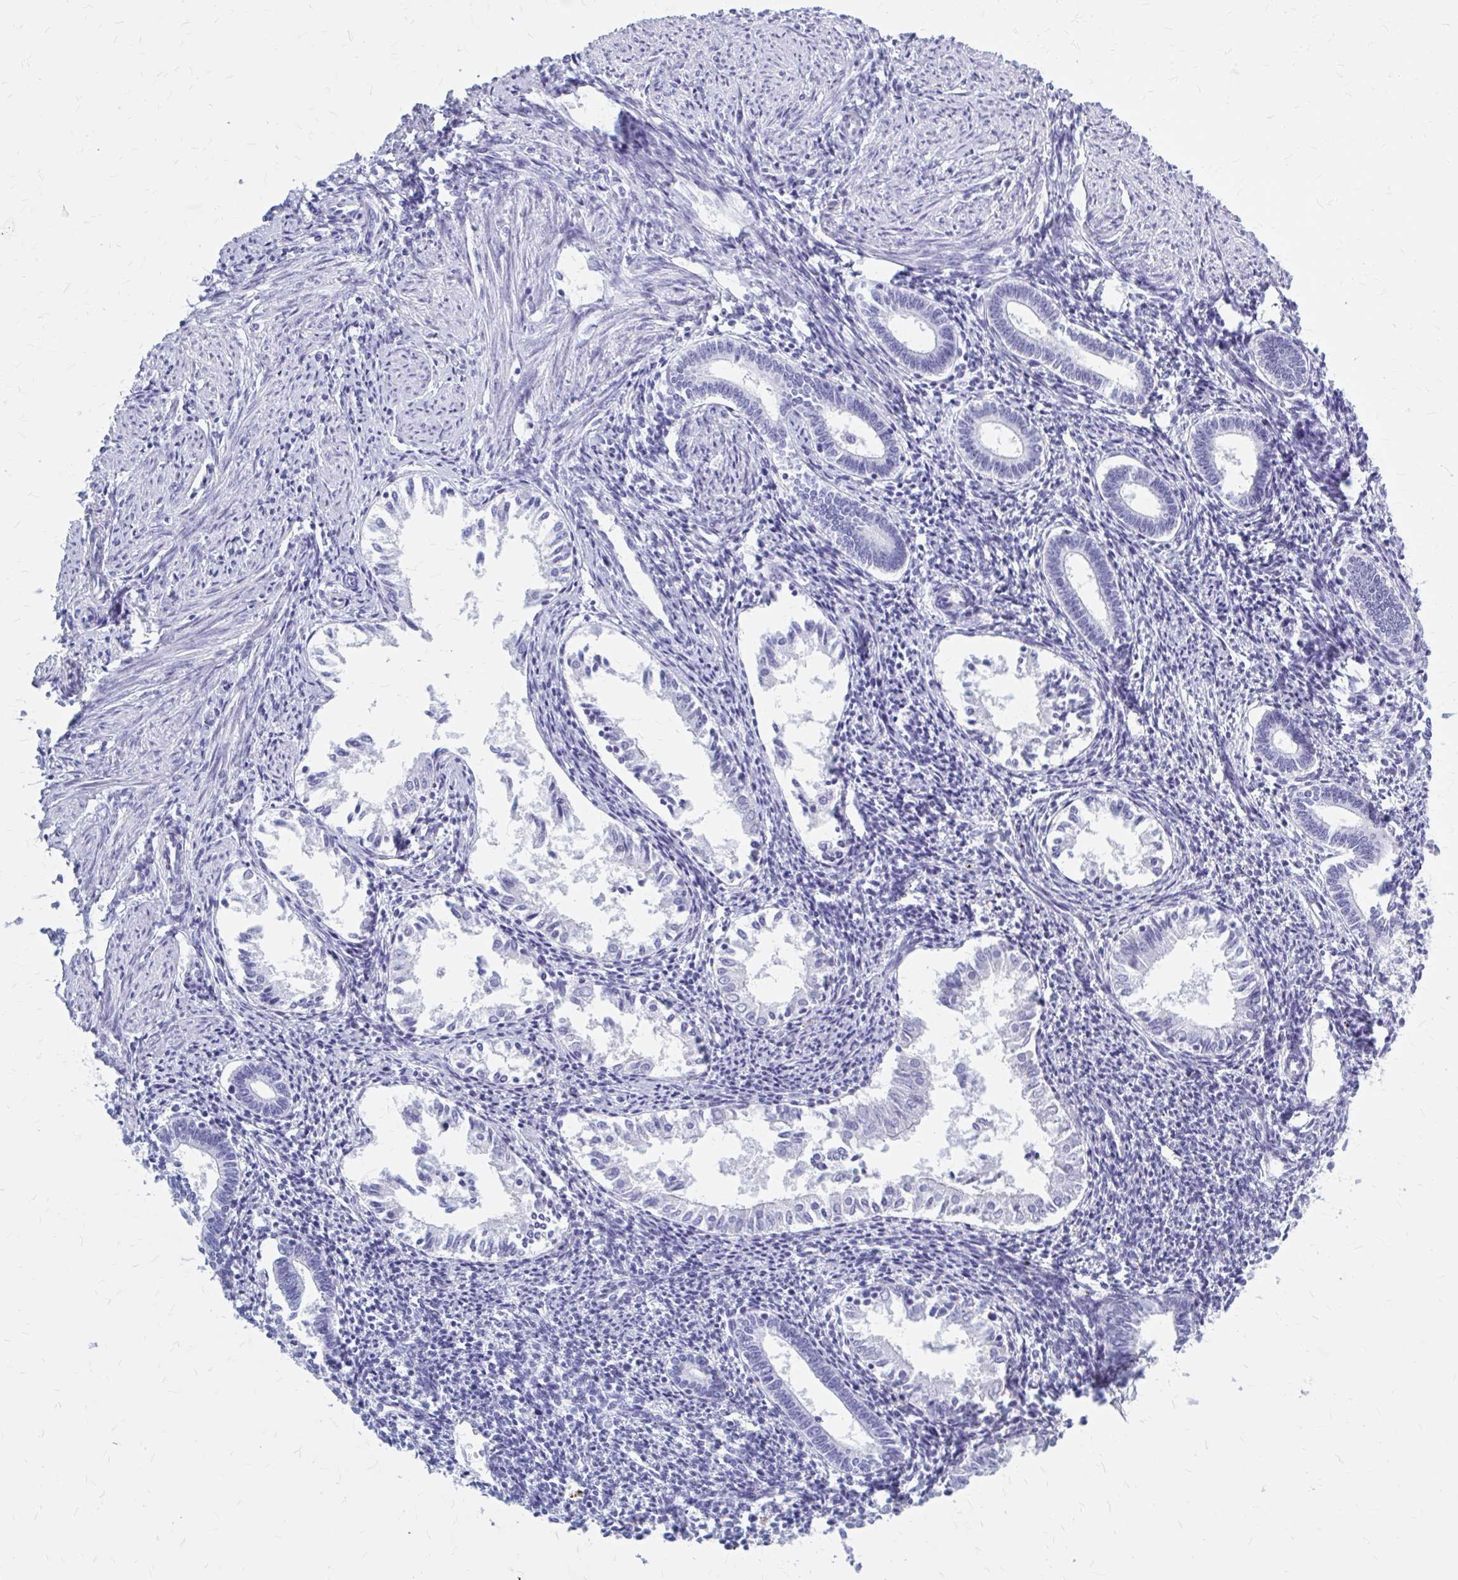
{"staining": {"intensity": "negative", "quantity": "none", "location": "none"}, "tissue": "endometrium", "cell_type": "Cells in endometrial stroma", "image_type": "normal", "snomed": [{"axis": "morphology", "description": "Normal tissue, NOS"}, {"axis": "topography", "description": "Endometrium"}], "caption": "Immunohistochemical staining of unremarkable human endometrium reveals no significant staining in cells in endometrial stroma. Brightfield microscopy of IHC stained with DAB (brown) and hematoxylin (blue), captured at high magnification.", "gene": "KLHDC7A", "patient": {"sex": "female", "age": 41}}